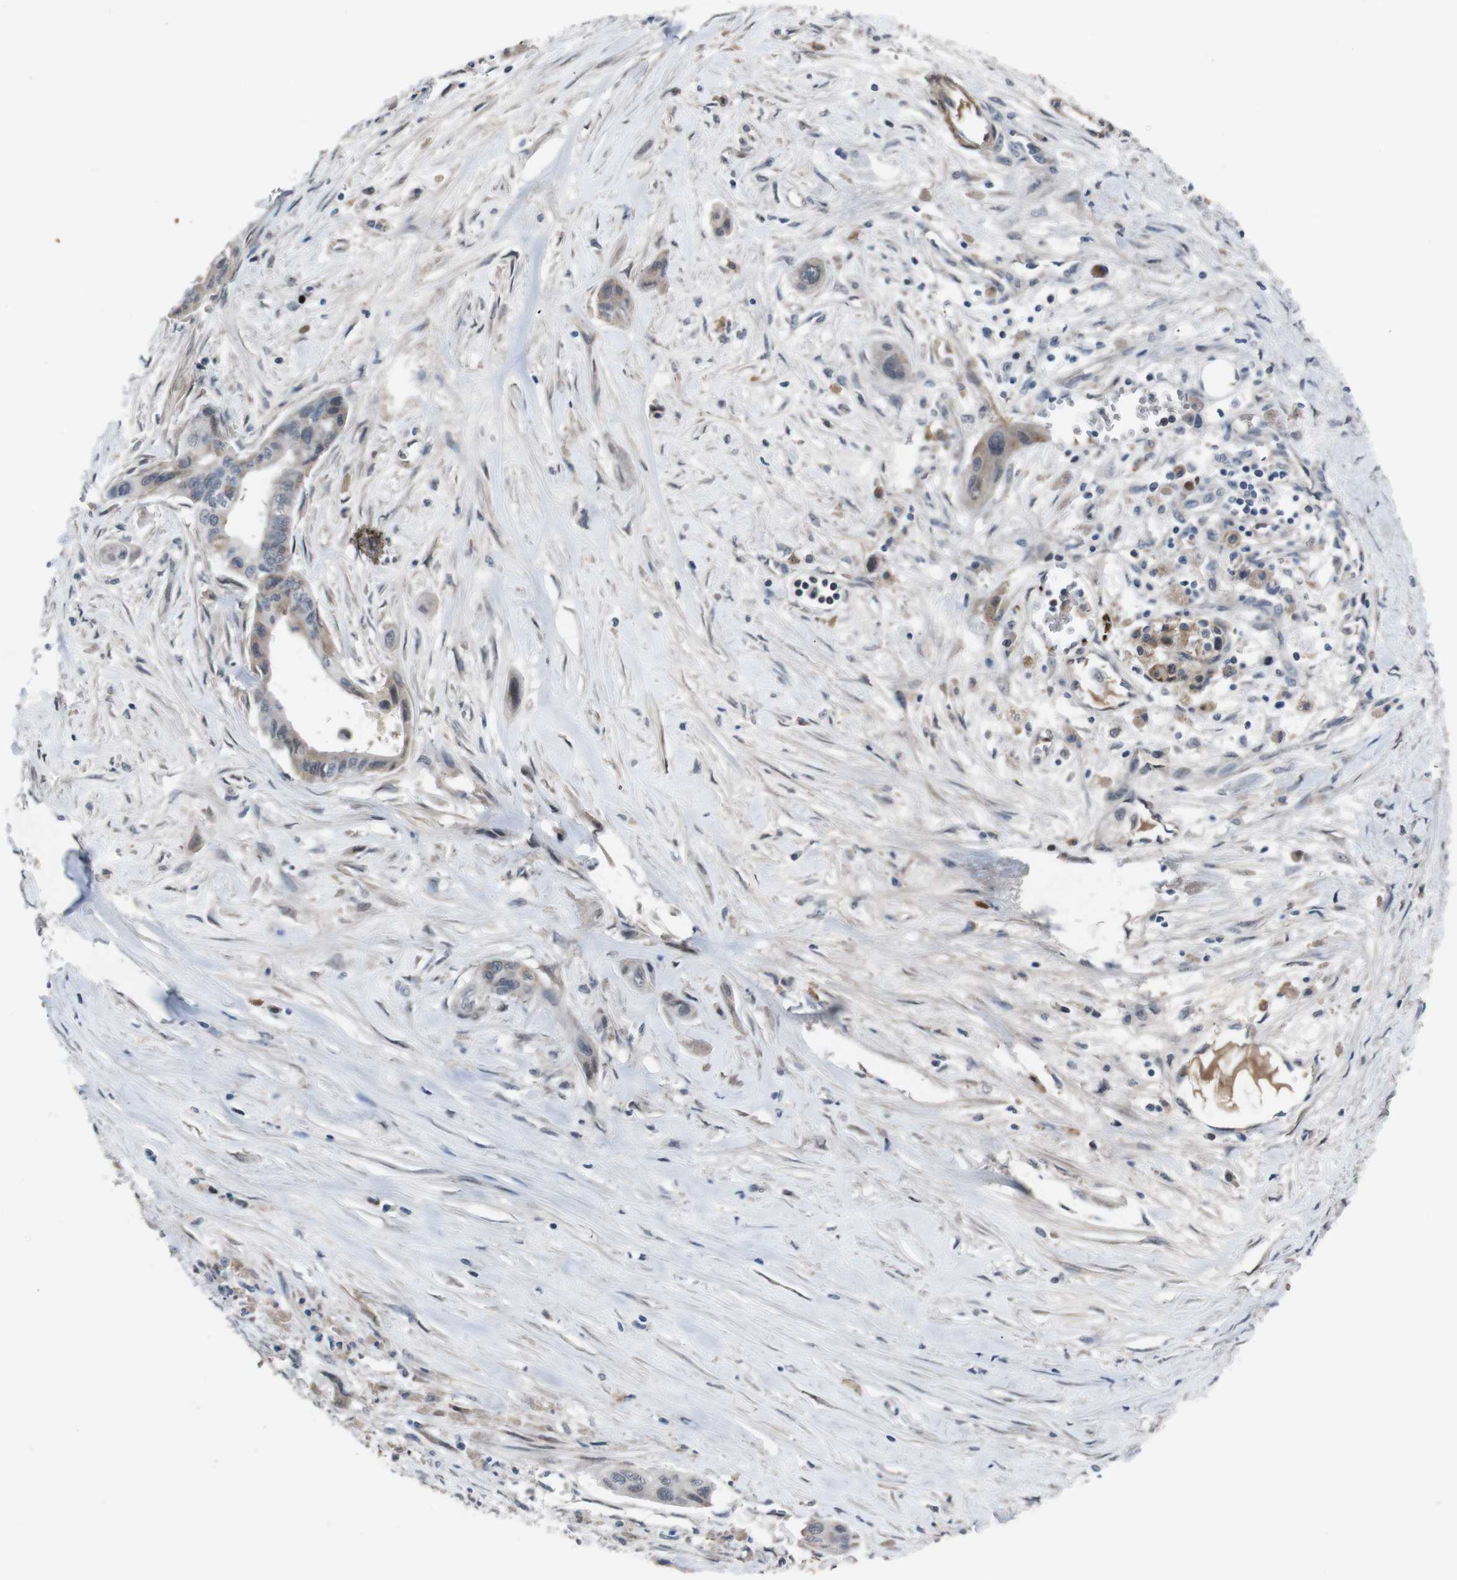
{"staining": {"intensity": "weak", "quantity": "25%-75%", "location": "cytoplasmic/membranous"}, "tissue": "pancreatic cancer", "cell_type": "Tumor cells", "image_type": "cancer", "snomed": [{"axis": "morphology", "description": "Adenocarcinoma, NOS"}, {"axis": "topography", "description": "Pancreas"}], "caption": "Human pancreatic adenocarcinoma stained for a protein (brown) shows weak cytoplasmic/membranous positive positivity in approximately 25%-75% of tumor cells.", "gene": "SPTB", "patient": {"sex": "male", "age": 73}}